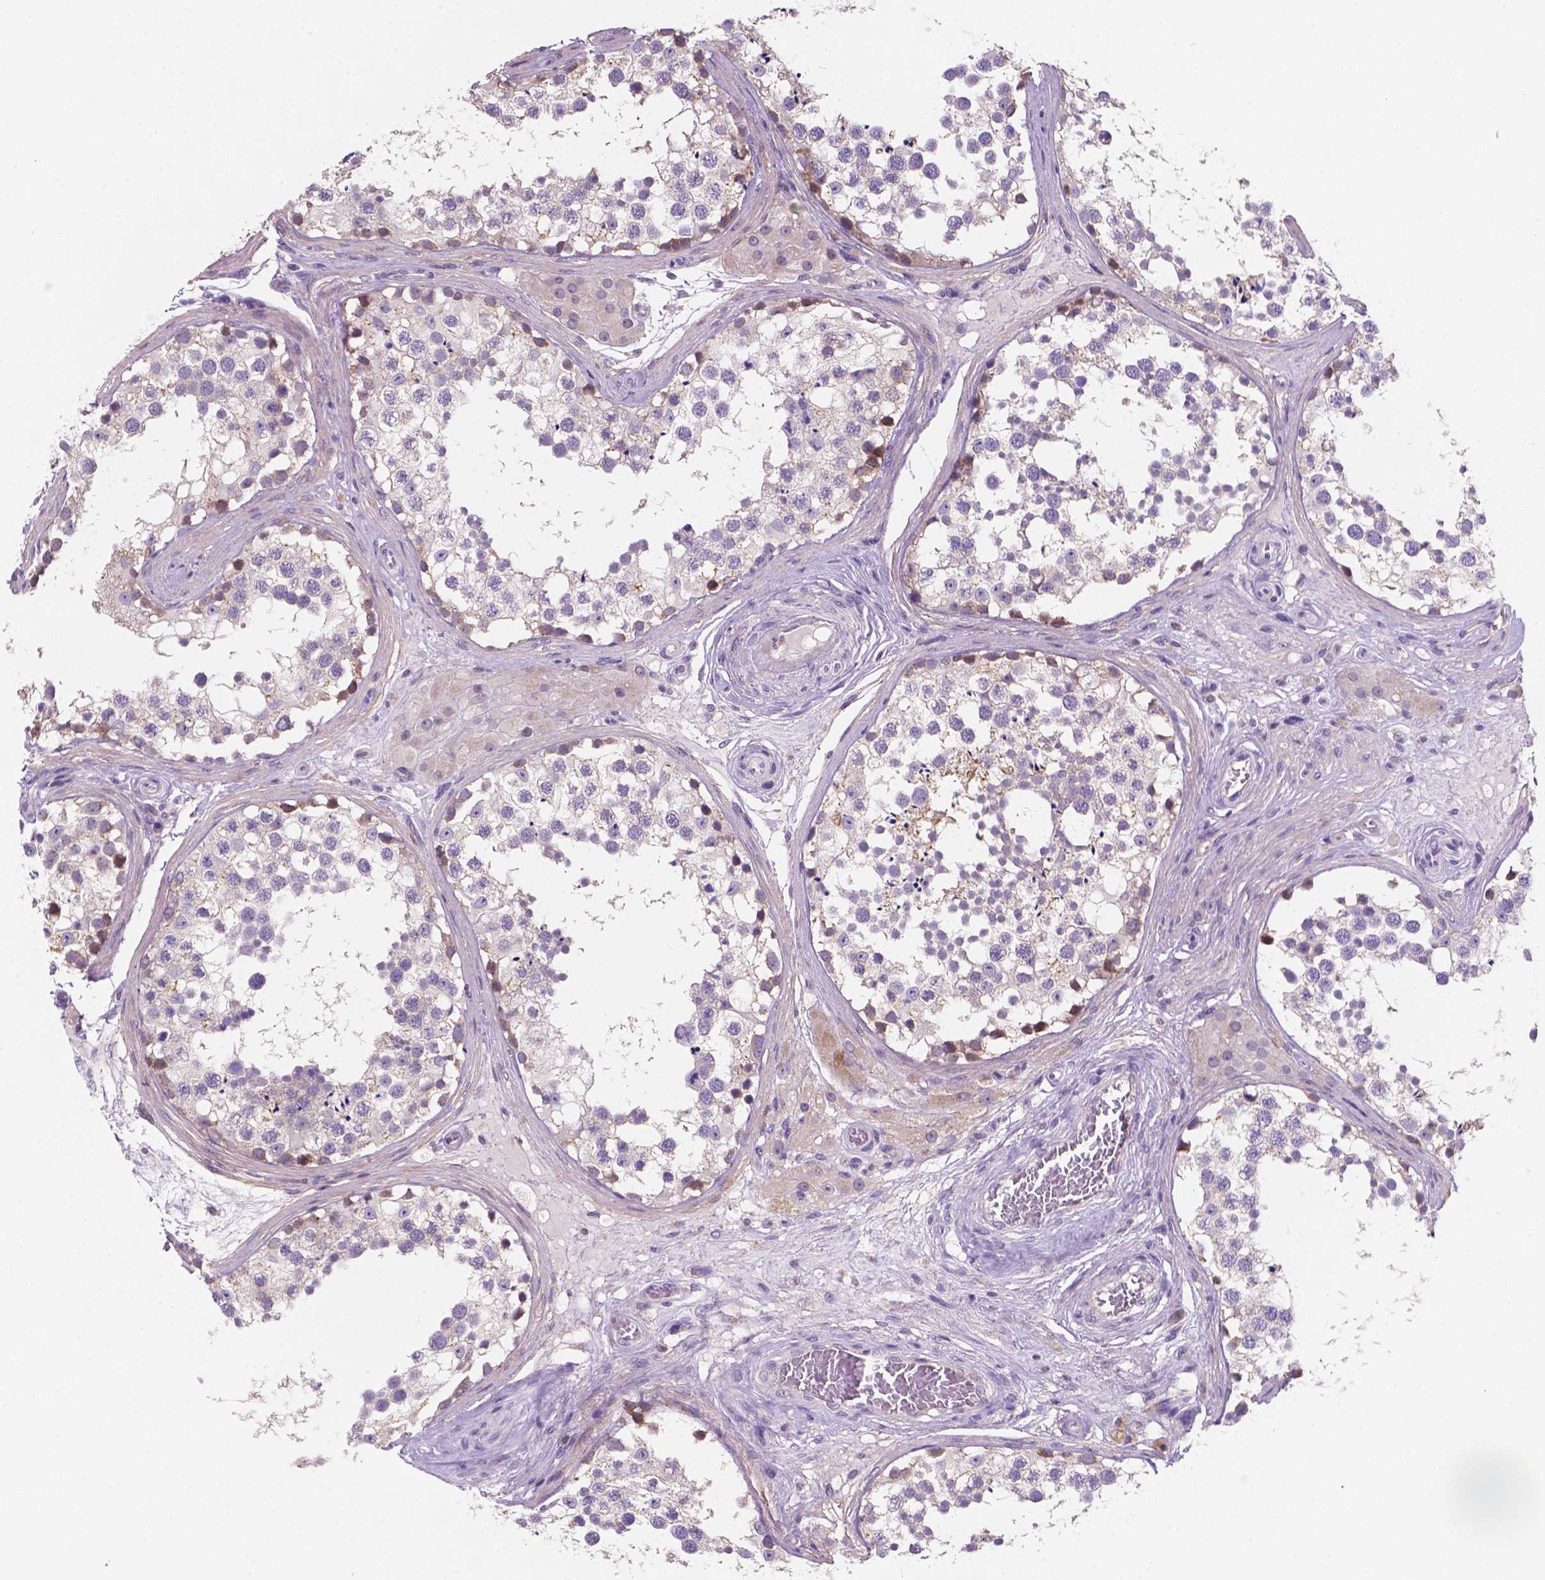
{"staining": {"intensity": "moderate", "quantity": "<25%", "location": "cytoplasmic/membranous"}, "tissue": "testis", "cell_type": "Cells in seminiferous ducts", "image_type": "normal", "snomed": [{"axis": "morphology", "description": "Normal tissue, NOS"}, {"axis": "morphology", "description": "Seminoma, NOS"}, {"axis": "topography", "description": "Testis"}], "caption": "Testis stained for a protein reveals moderate cytoplasmic/membranous positivity in cells in seminiferous ducts. (Brightfield microscopy of DAB IHC at high magnification).", "gene": "MKRN2OS", "patient": {"sex": "male", "age": 65}}